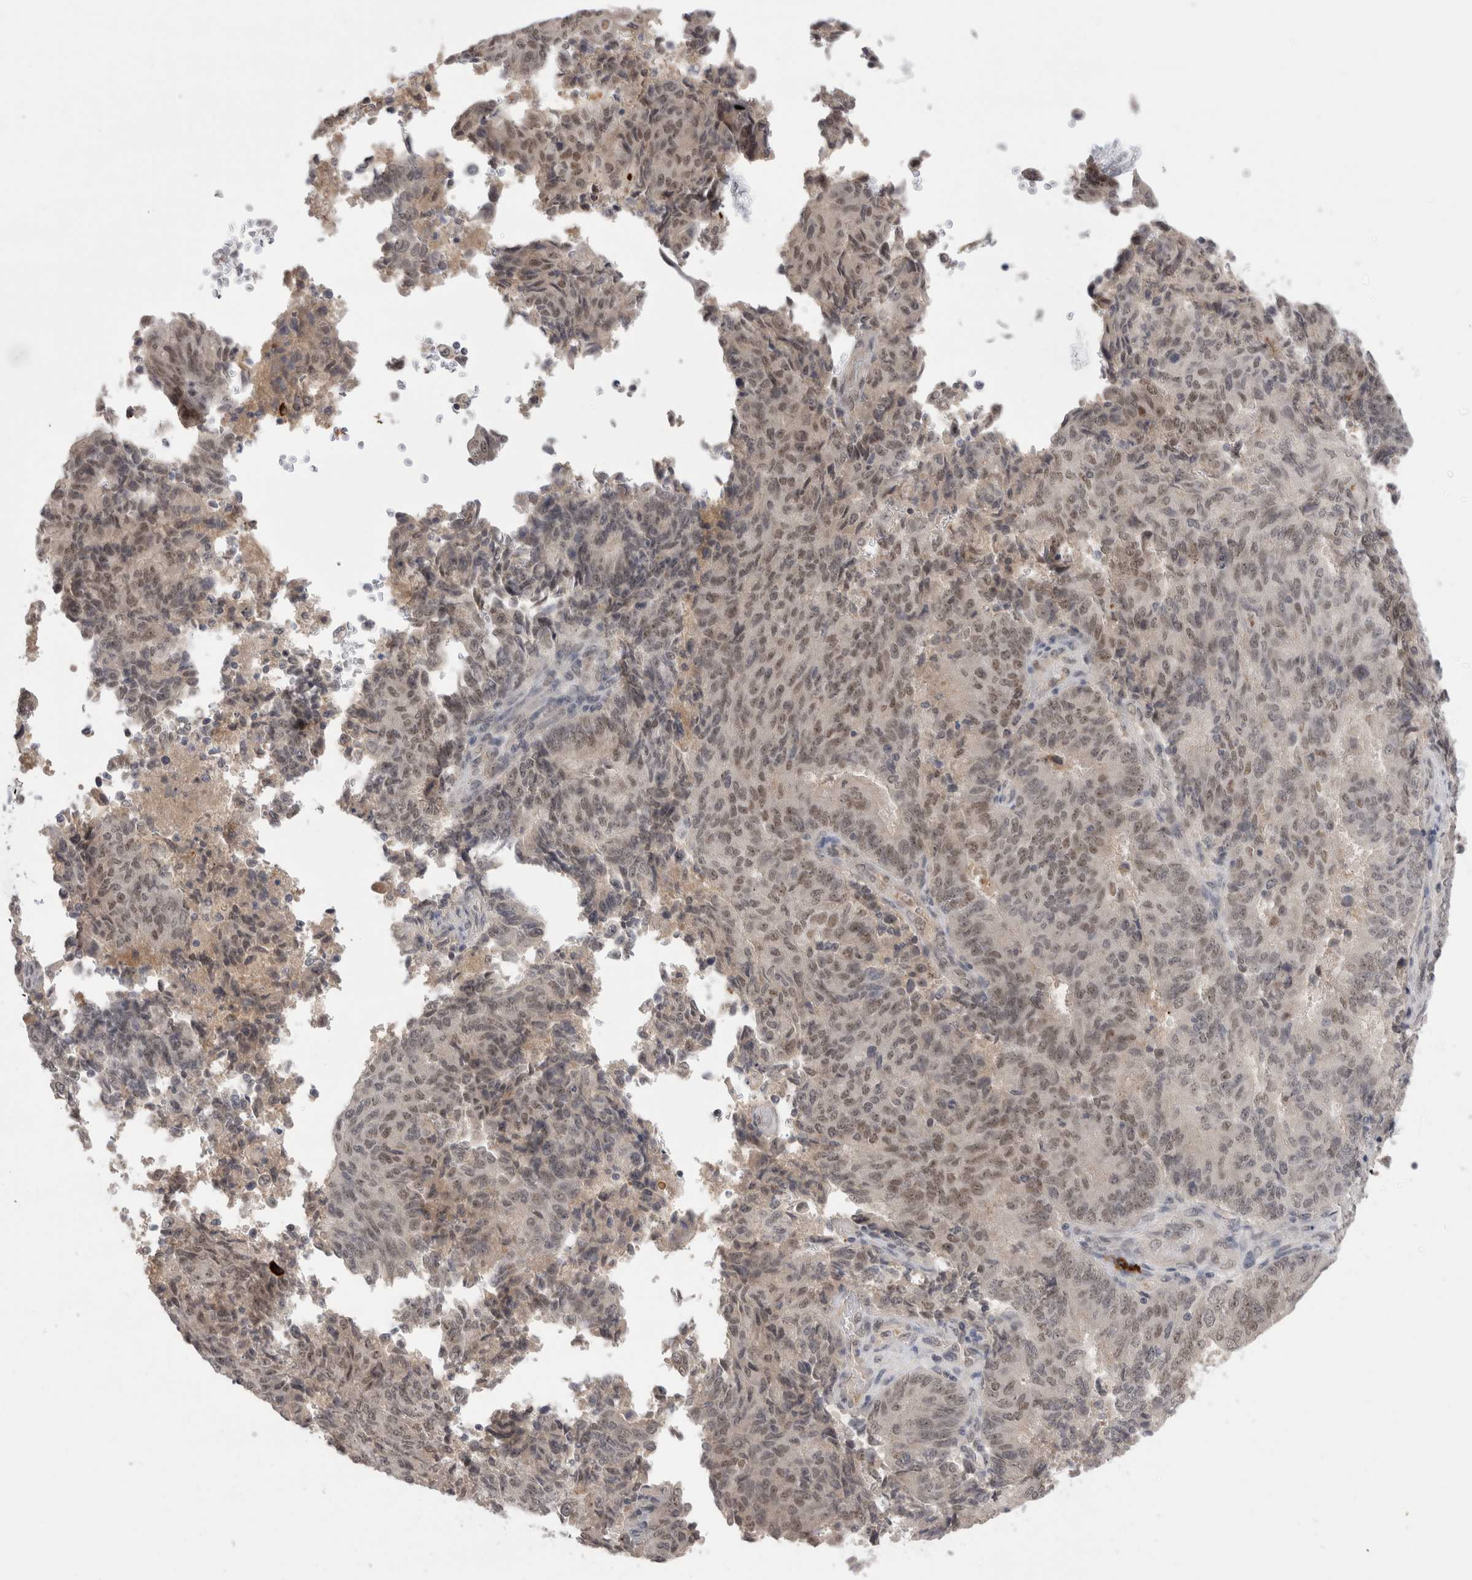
{"staining": {"intensity": "weak", "quantity": ">75%", "location": "nuclear"}, "tissue": "endometrial cancer", "cell_type": "Tumor cells", "image_type": "cancer", "snomed": [{"axis": "morphology", "description": "Adenocarcinoma, NOS"}, {"axis": "topography", "description": "Endometrium"}], "caption": "A micrograph of endometrial adenocarcinoma stained for a protein demonstrates weak nuclear brown staining in tumor cells.", "gene": "ZNF24", "patient": {"sex": "female", "age": 80}}